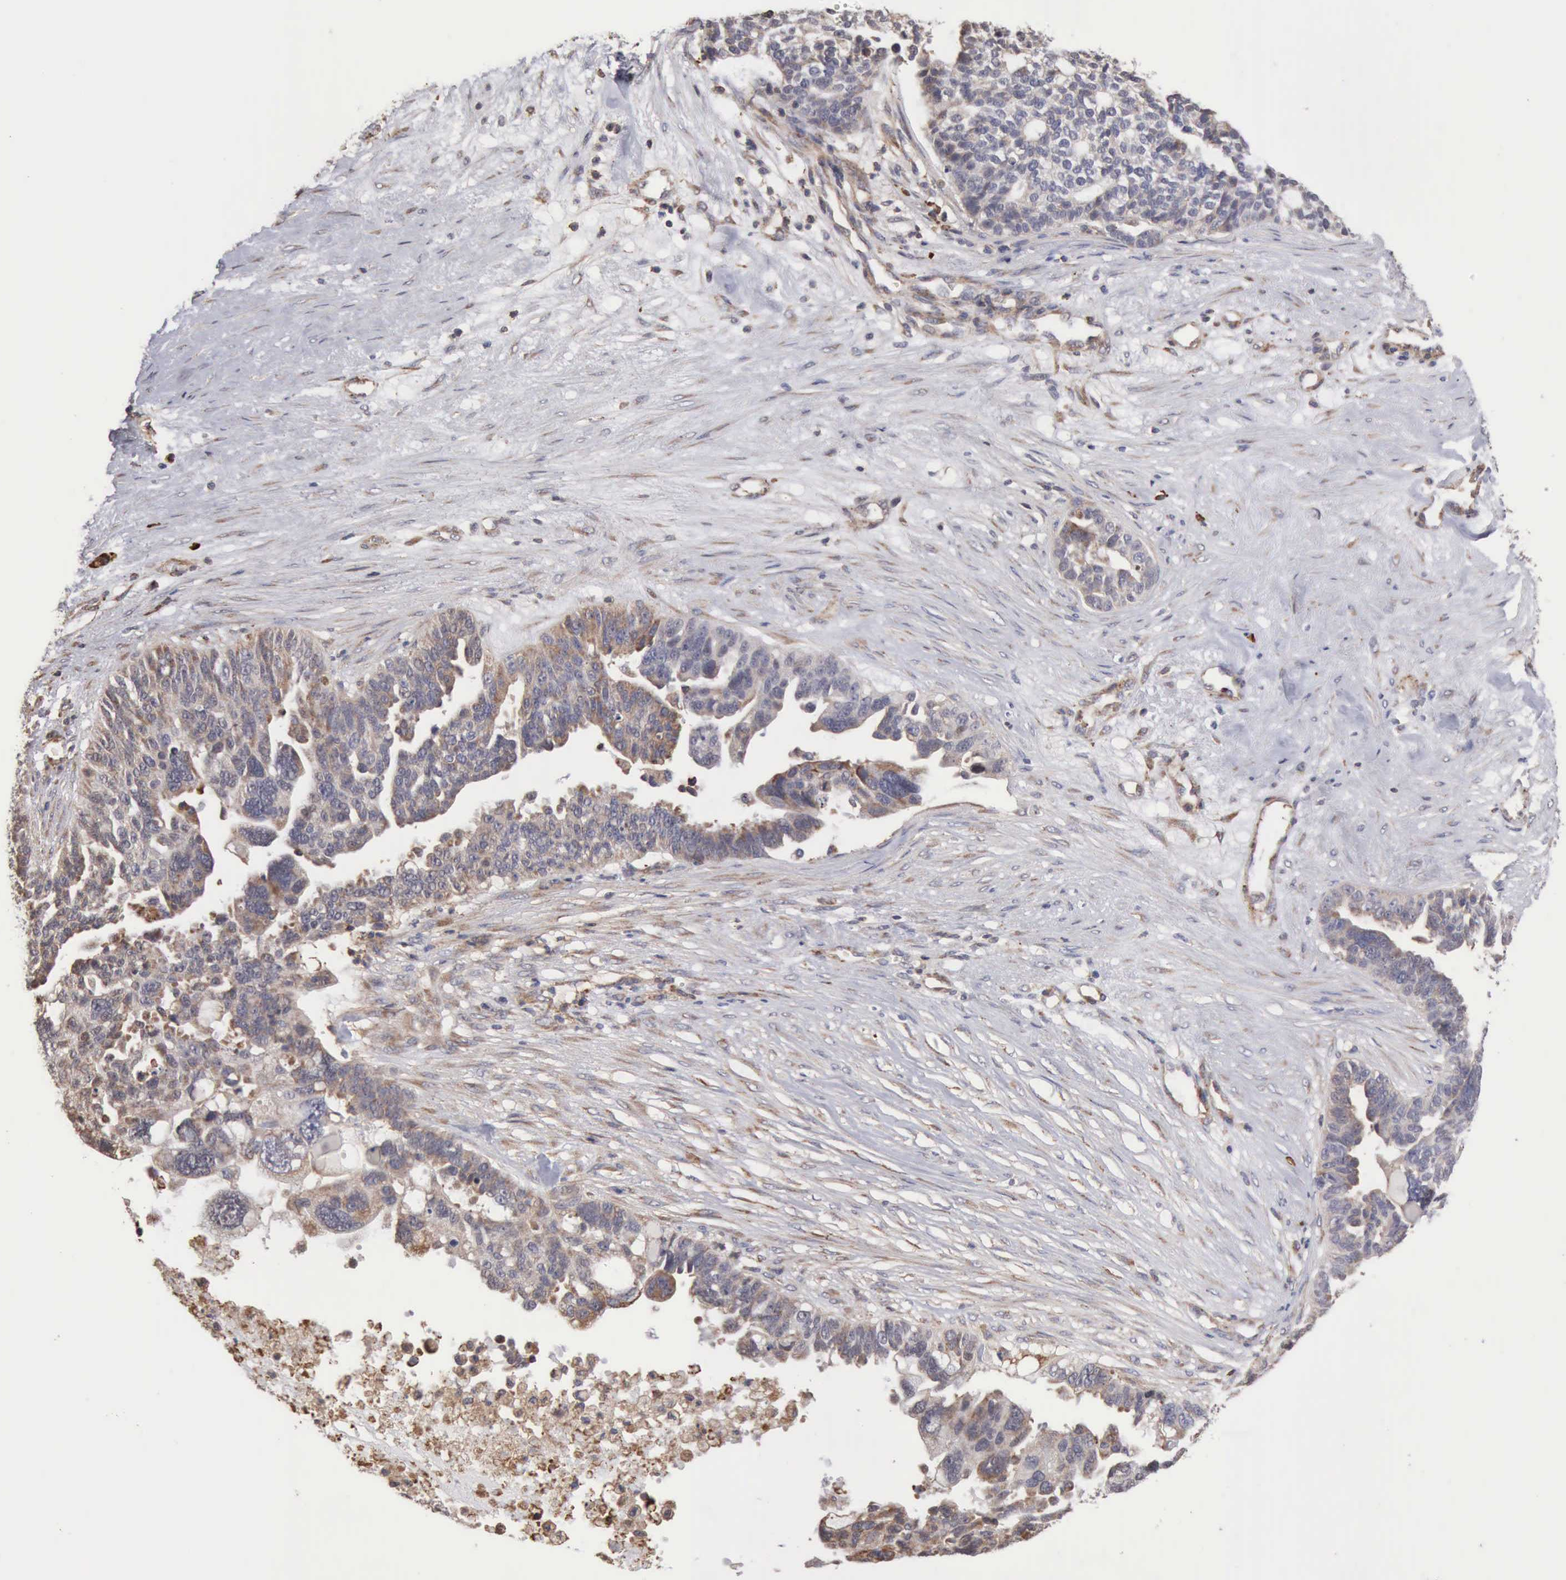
{"staining": {"intensity": "weak", "quantity": "<25%", "location": "cytoplasmic/membranous"}, "tissue": "ovarian cancer", "cell_type": "Tumor cells", "image_type": "cancer", "snomed": [{"axis": "morphology", "description": "Cystadenocarcinoma, serous, NOS"}, {"axis": "topography", "description": "Ovary"}], "caption": "IHC photomicrograph of ovarian serous cystadenocarcinoma stained for a protein (brown), which exhibits no positivity in tumor cells.", "gene": "GPR101", "patient": {"sex": "female", "age": 59}}